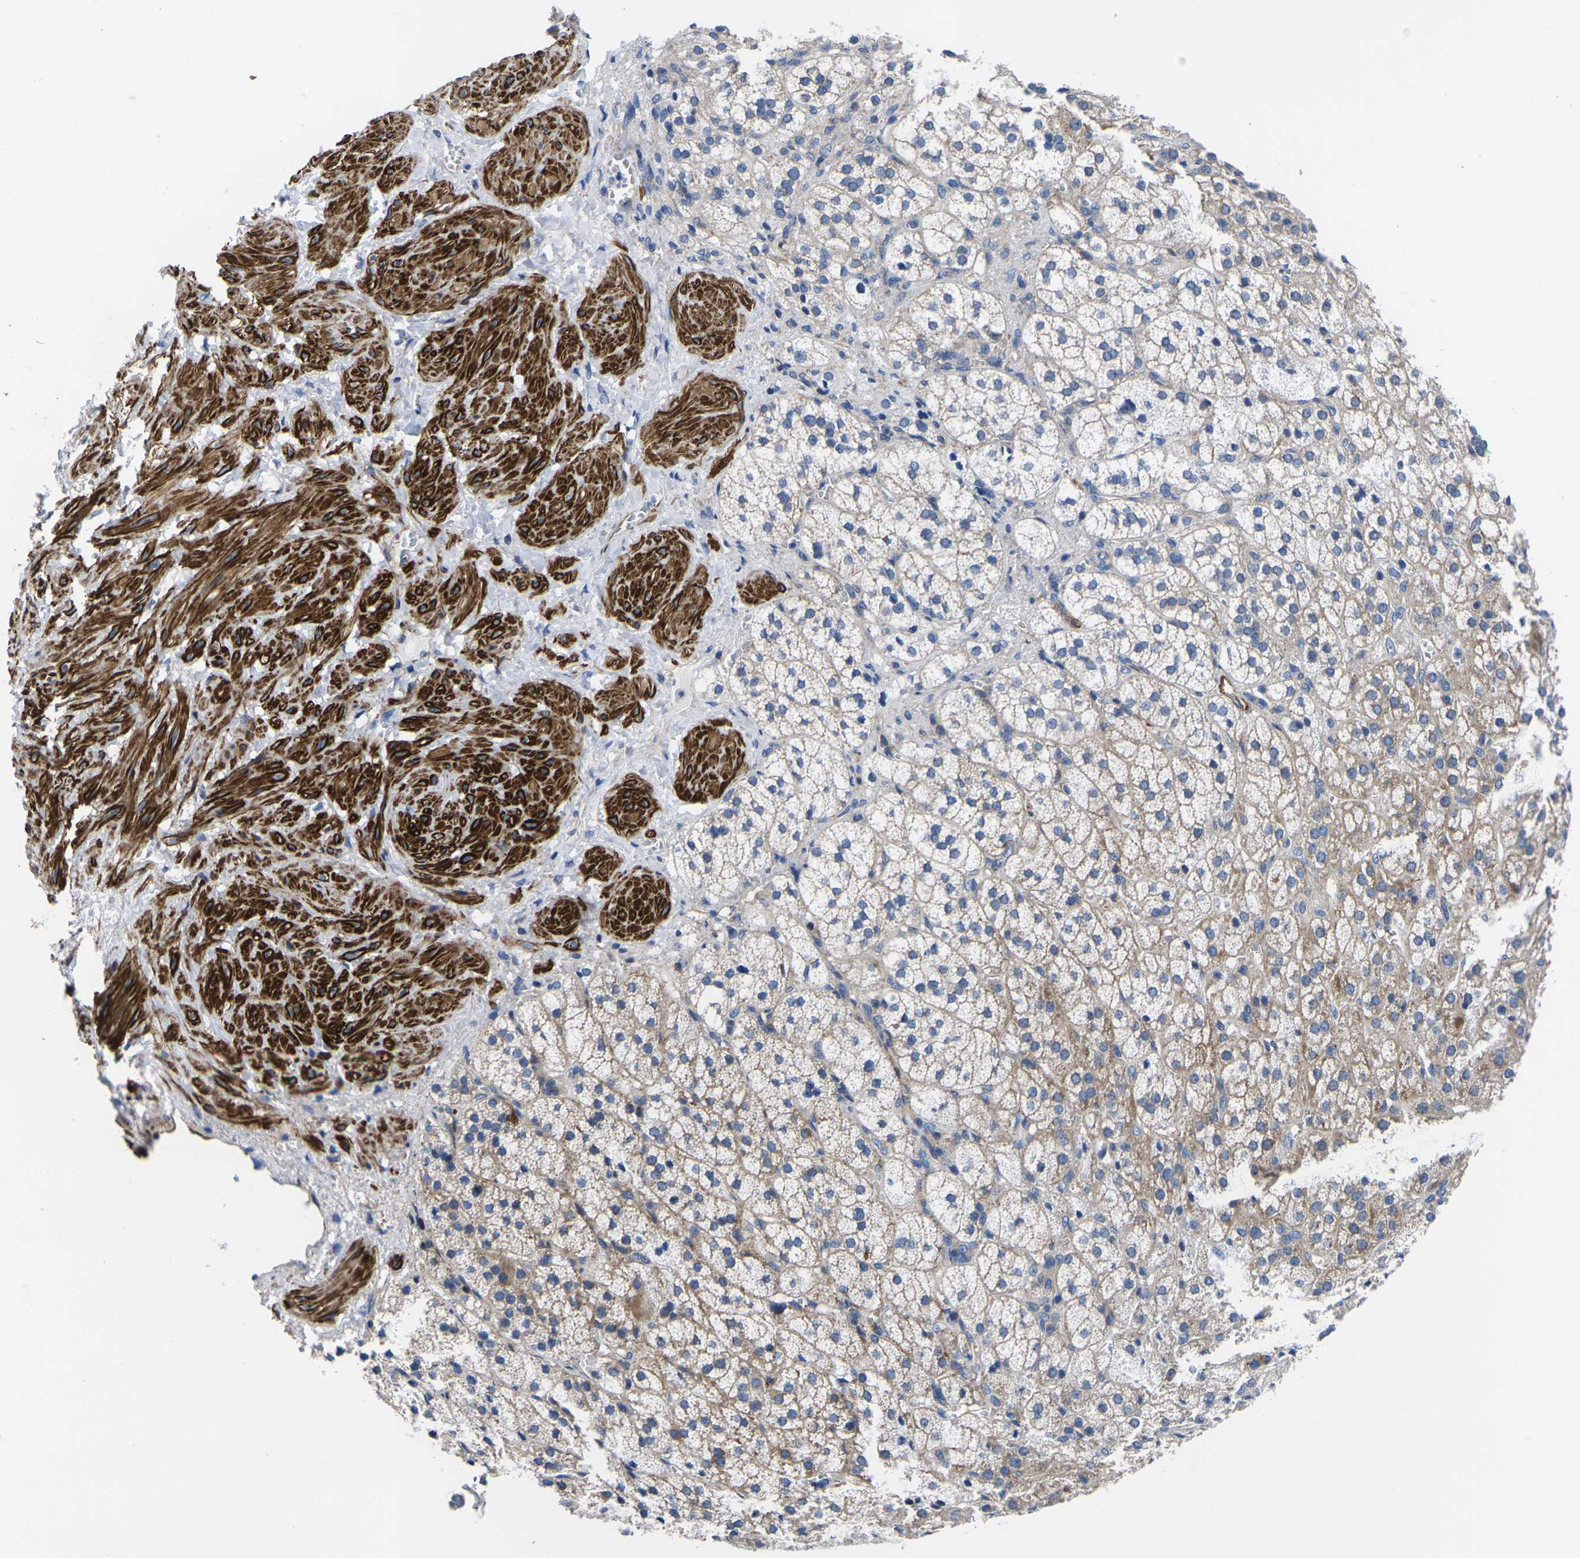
{"staining": {"intensity": "moderate", "quantity": ">75%", "location": "cytoplasmic/membranous"}, "tissue": "adrenal gland", "cell_type": "Glandular cells", "image_type": "normal", "snomed": [{"axis": "morphology", "description": "Normal tissue, NOS"}, {"axis": "topography", "description": "Adrenal gland"}], "caption": "Adrenal gland stained for a protein (brown) reveals moderate cytoplasmic/membranous positive positivity in about >75% of glandular cells.", "gene": "GPR4", "patient": {"sex": "male", "age": 56}}